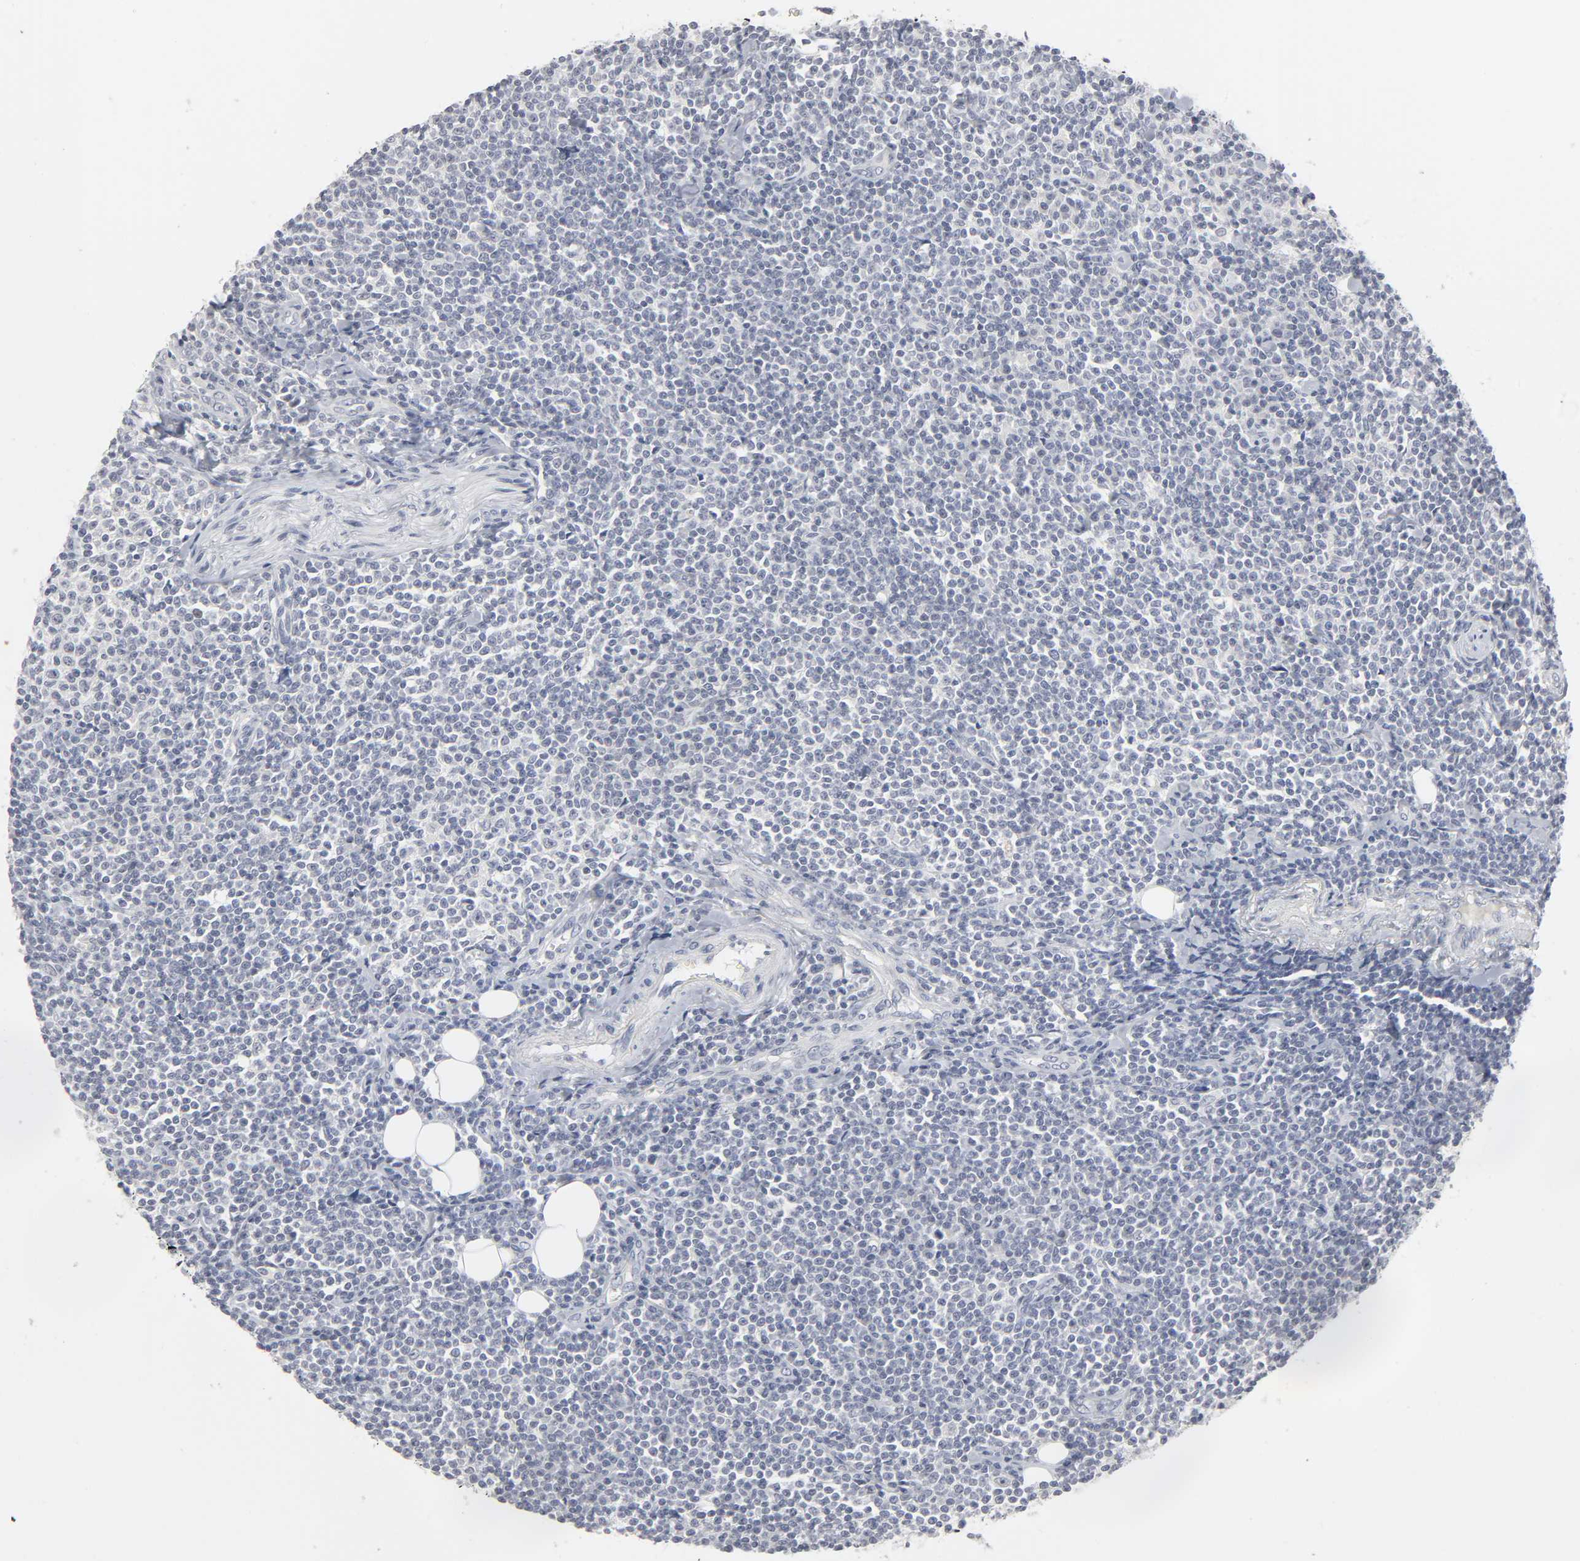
{"staining": {"intensity": "negative", "quantity": "none", "location": "none"}, "tissue": "lymphoma", "cell_type": "Tumor cells", "image_type": "cancer", "snomed": [{"axis": "morphology", "description": "Malignant lymphoma, non-Hodgkin's type, Low grade"}, {"axis": "topography", "description": "Soft tissue"}], "caption": "This is an IHC micrograph of lymphoma. There is no expression in tumor cells.", "gene": "TCAP", "patient": {"sex": "male", "age": 92}}